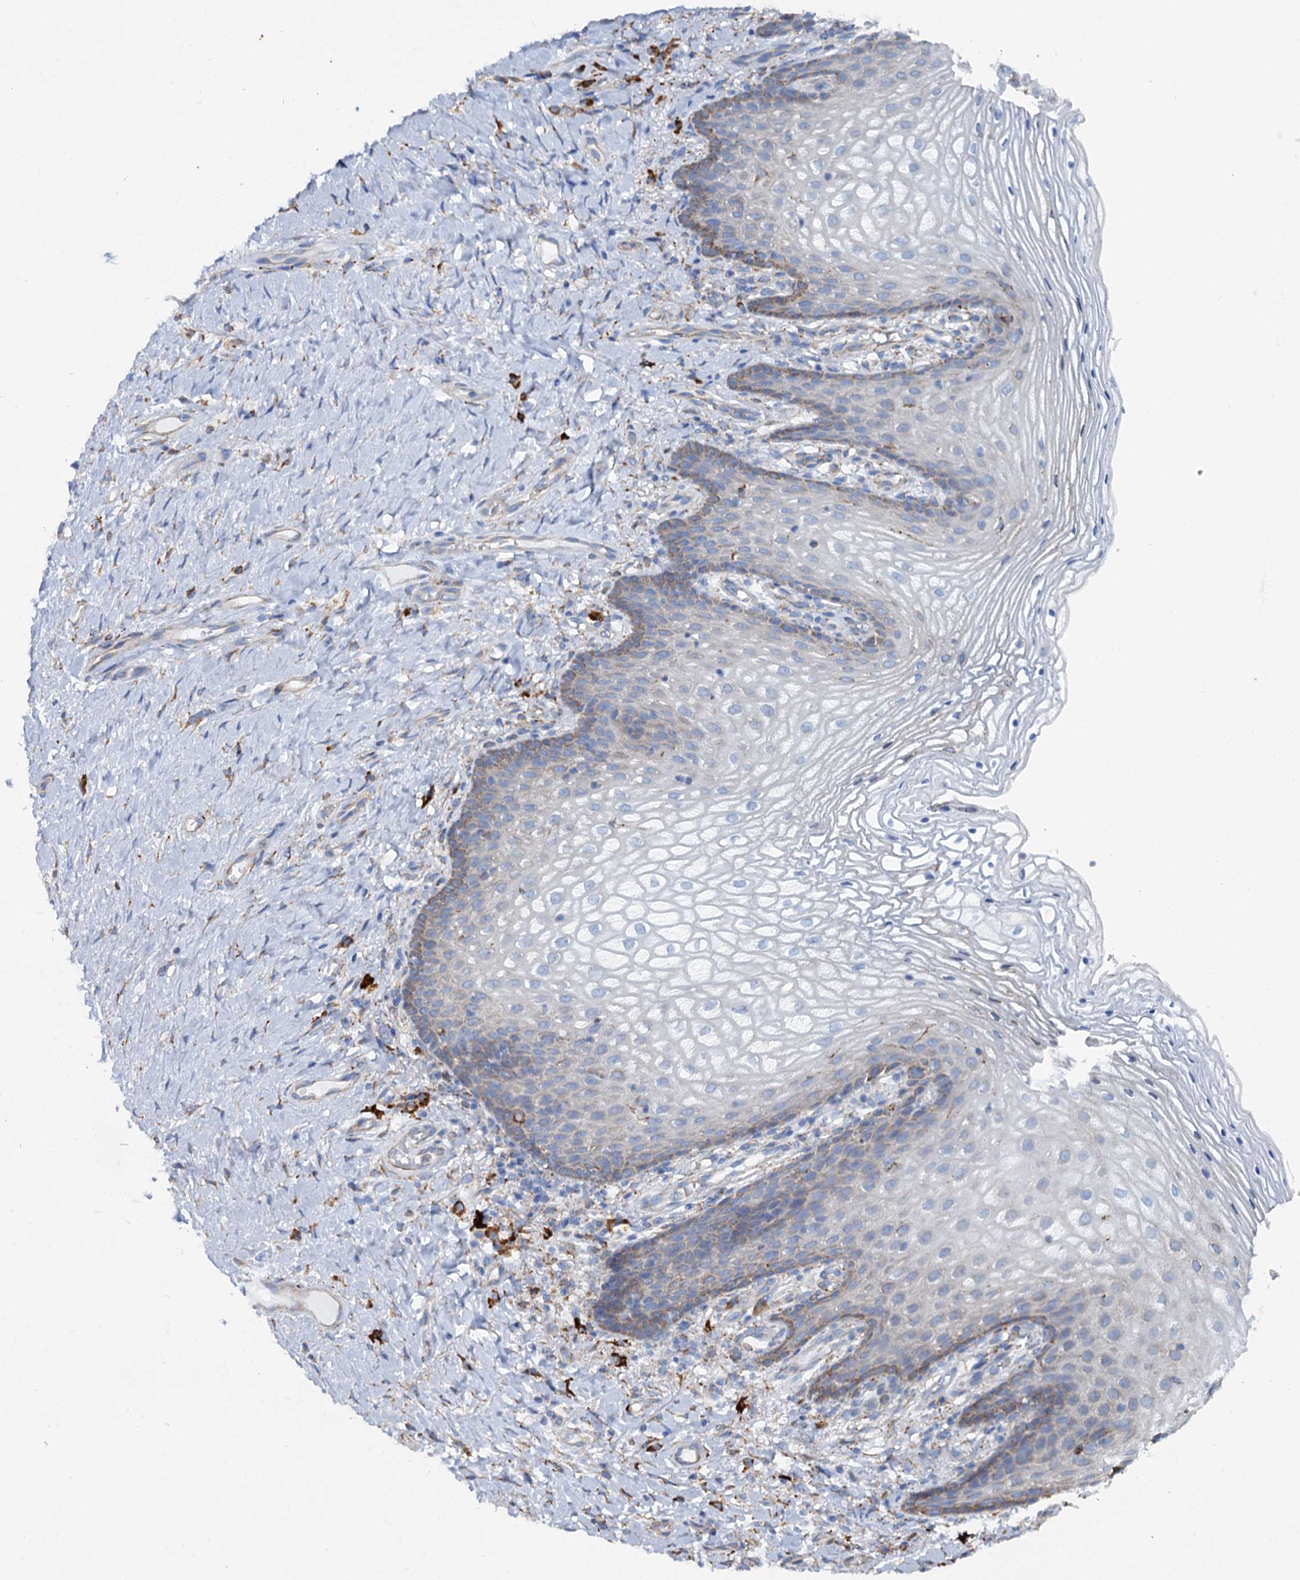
{"staining": {"intensity": "moderate", "quantity": "<25%", "location": "cytoplasmic/membranous"}, "tissue": "vagina", "cell_type": "Squamous epithelial cells", "image_type": "normal", "snomed": [{"axis": "morphology", "description": "Normal tissue, NOS"}, {"axis": "topography", "description": "Vagina"}], "caption": "Protein expression analysis of benign human vagina reveals moderate cytoplasmic/membranous positivity in about <25% of squamous epithelial cells.", "gene": "SHE", "patient": {"sex": "female", "age": 60}}